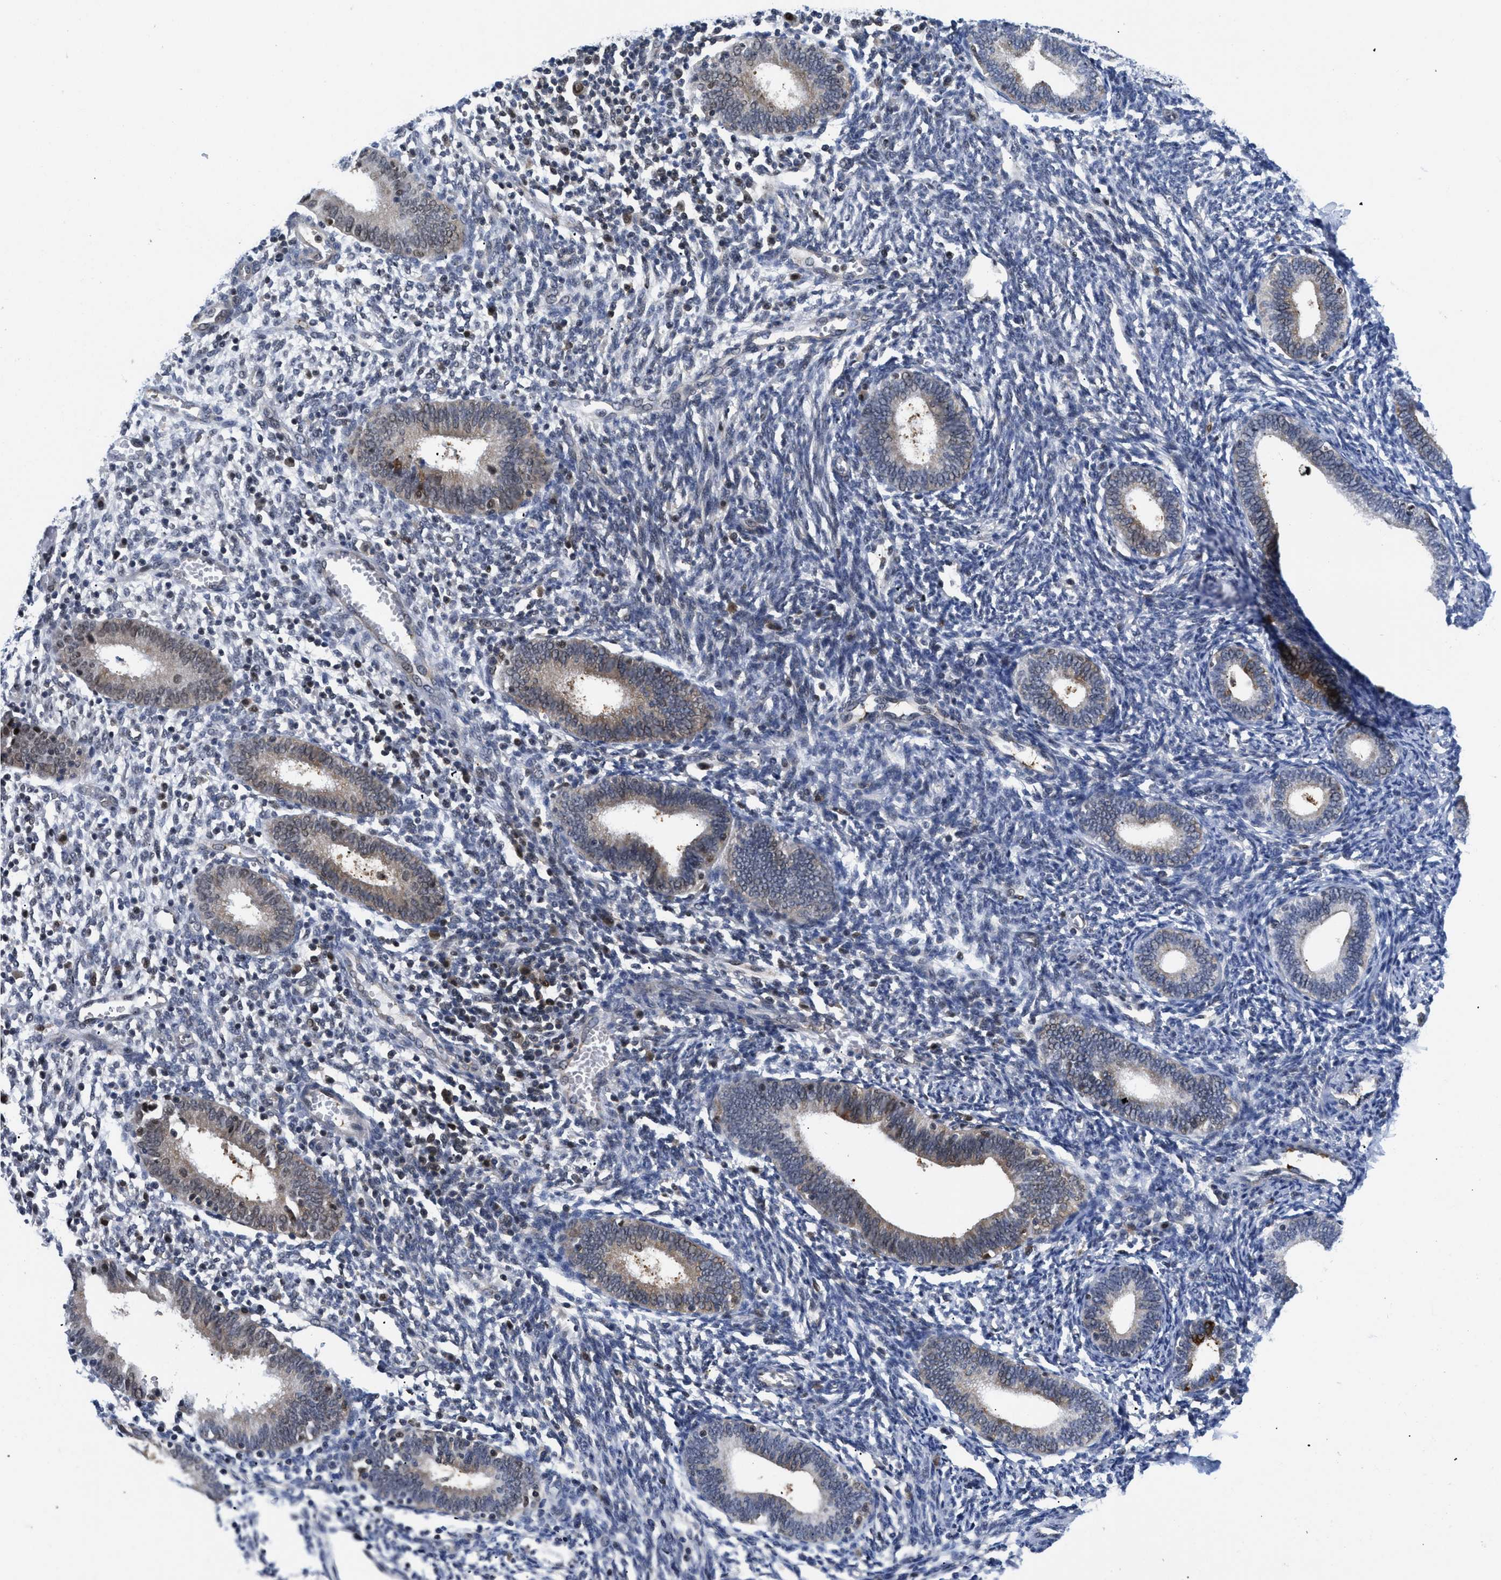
{"staining": {"intensity": "negative", "quantity": "none", "location": "none"}, "tissue": "endometrium", "cell_type": "Cells in endometrial stroma", "image_type": "normal", "snomed": [{"axis": "morphology", "description": "Normal tissue, NOS"}, {"axis": "topography", "description": "Endometrium"}], "caption": "IHC micrograph of normal human endometrium stained for a protein (brown), which demonstrates no staining in cells in endometrial stroma. (Stains: DAB IHC with hematoxylin counter stain, Microscopy: brightfield microscopy at high magnification).", "gene": "SLC29A2", "patient": {"sex": "female", "age": 41}}